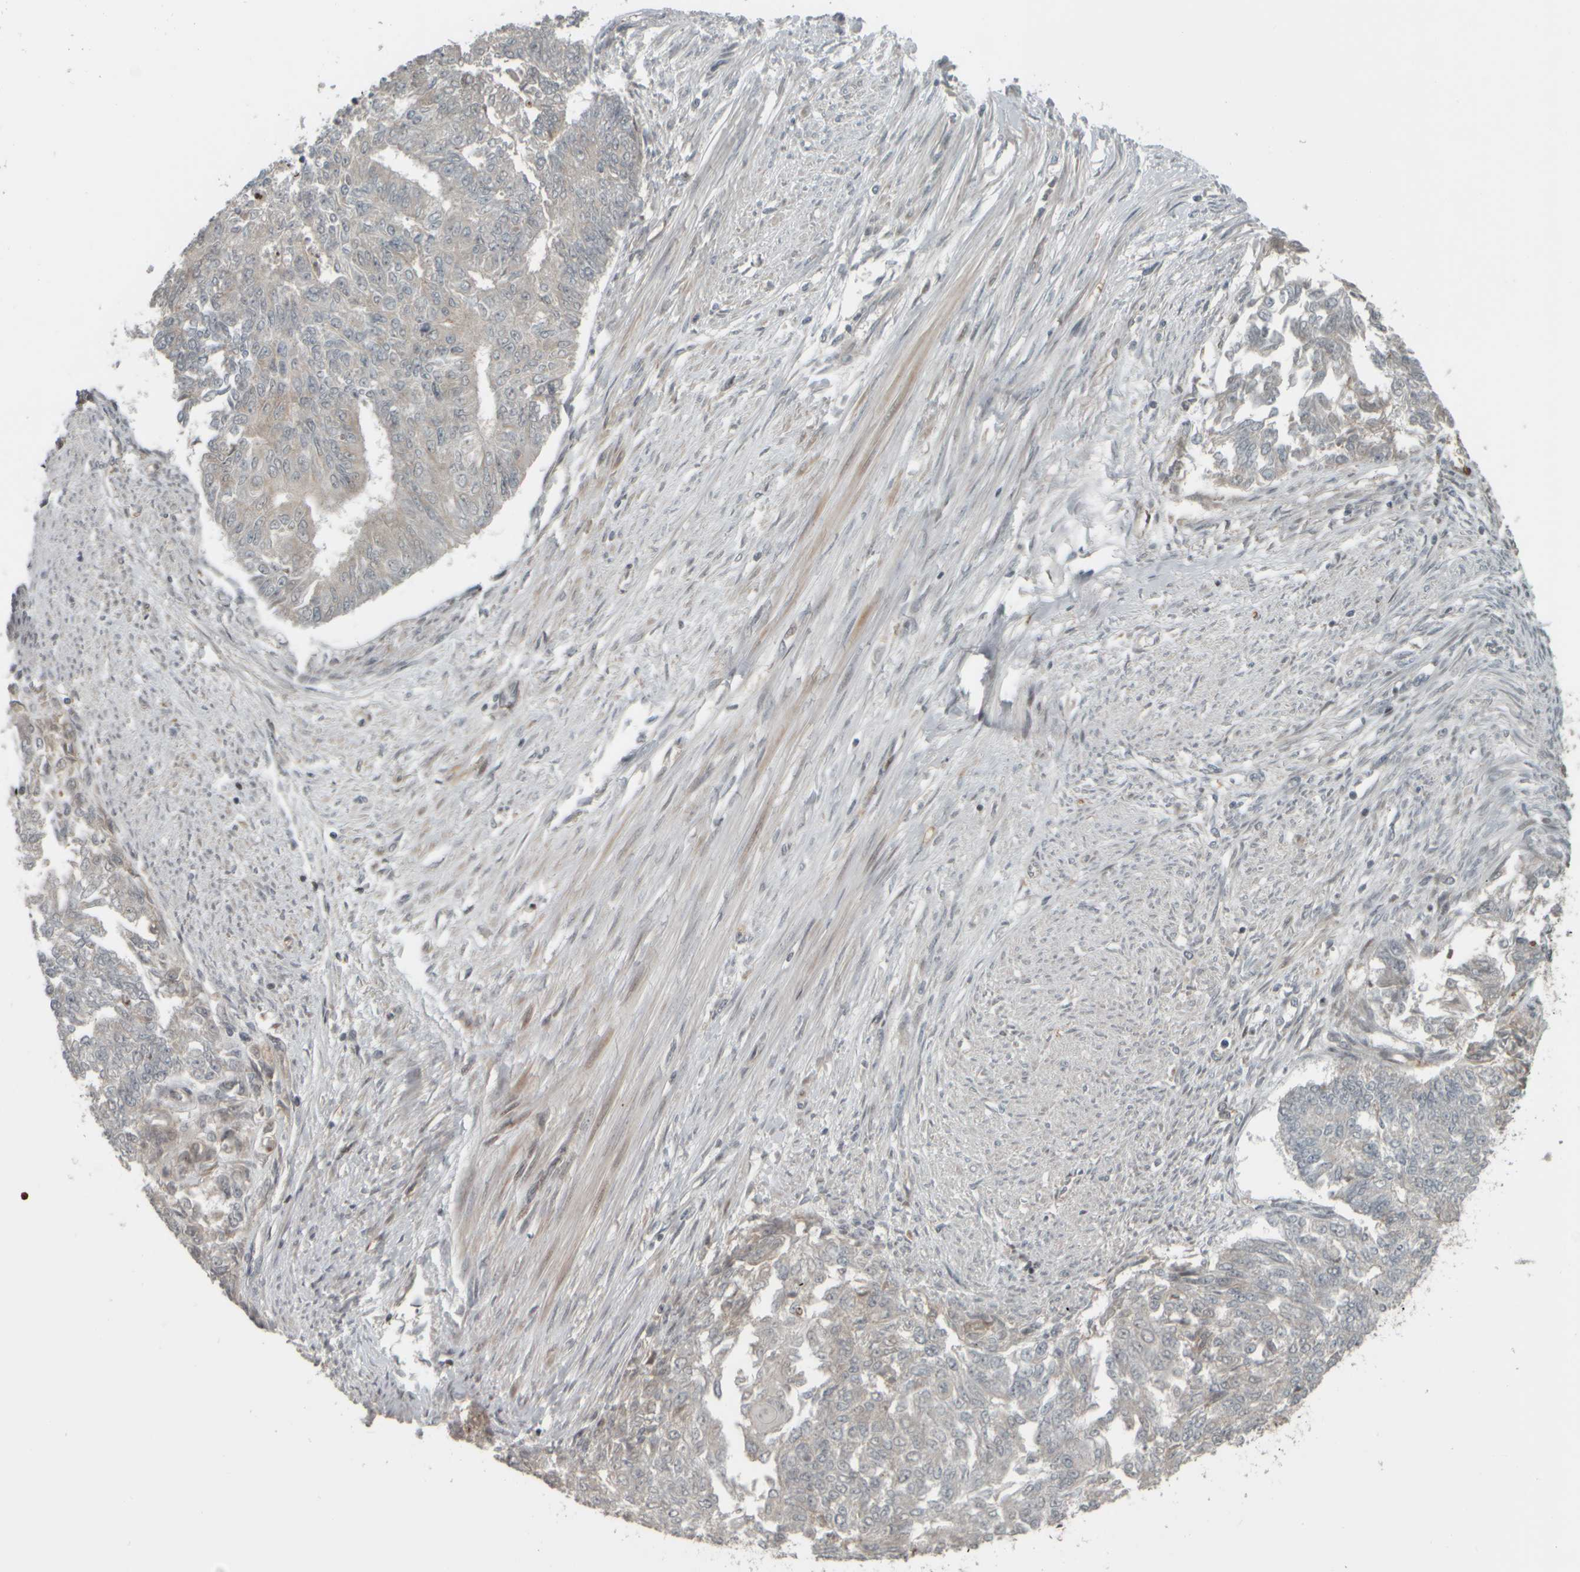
{"staining": {"intensity": "negative", "quantity": "none", "location": "none"}, "tissue": "endometrial cancer", "cell_type": "Tumor cells", "image_type": "cancer", "snomed": [{"axis": "morphology", "description": "Adenocarcinoma, NOS"}, {"axis": "topography", "description": "Endometrium"}], "caption": "This is an immunohistochemistry micrograph of adenocarcinoma (endometrial). There is no positivity in tumor cells.", "gene": "NAPG", "patient": {"sex": "female", "age": 32}}